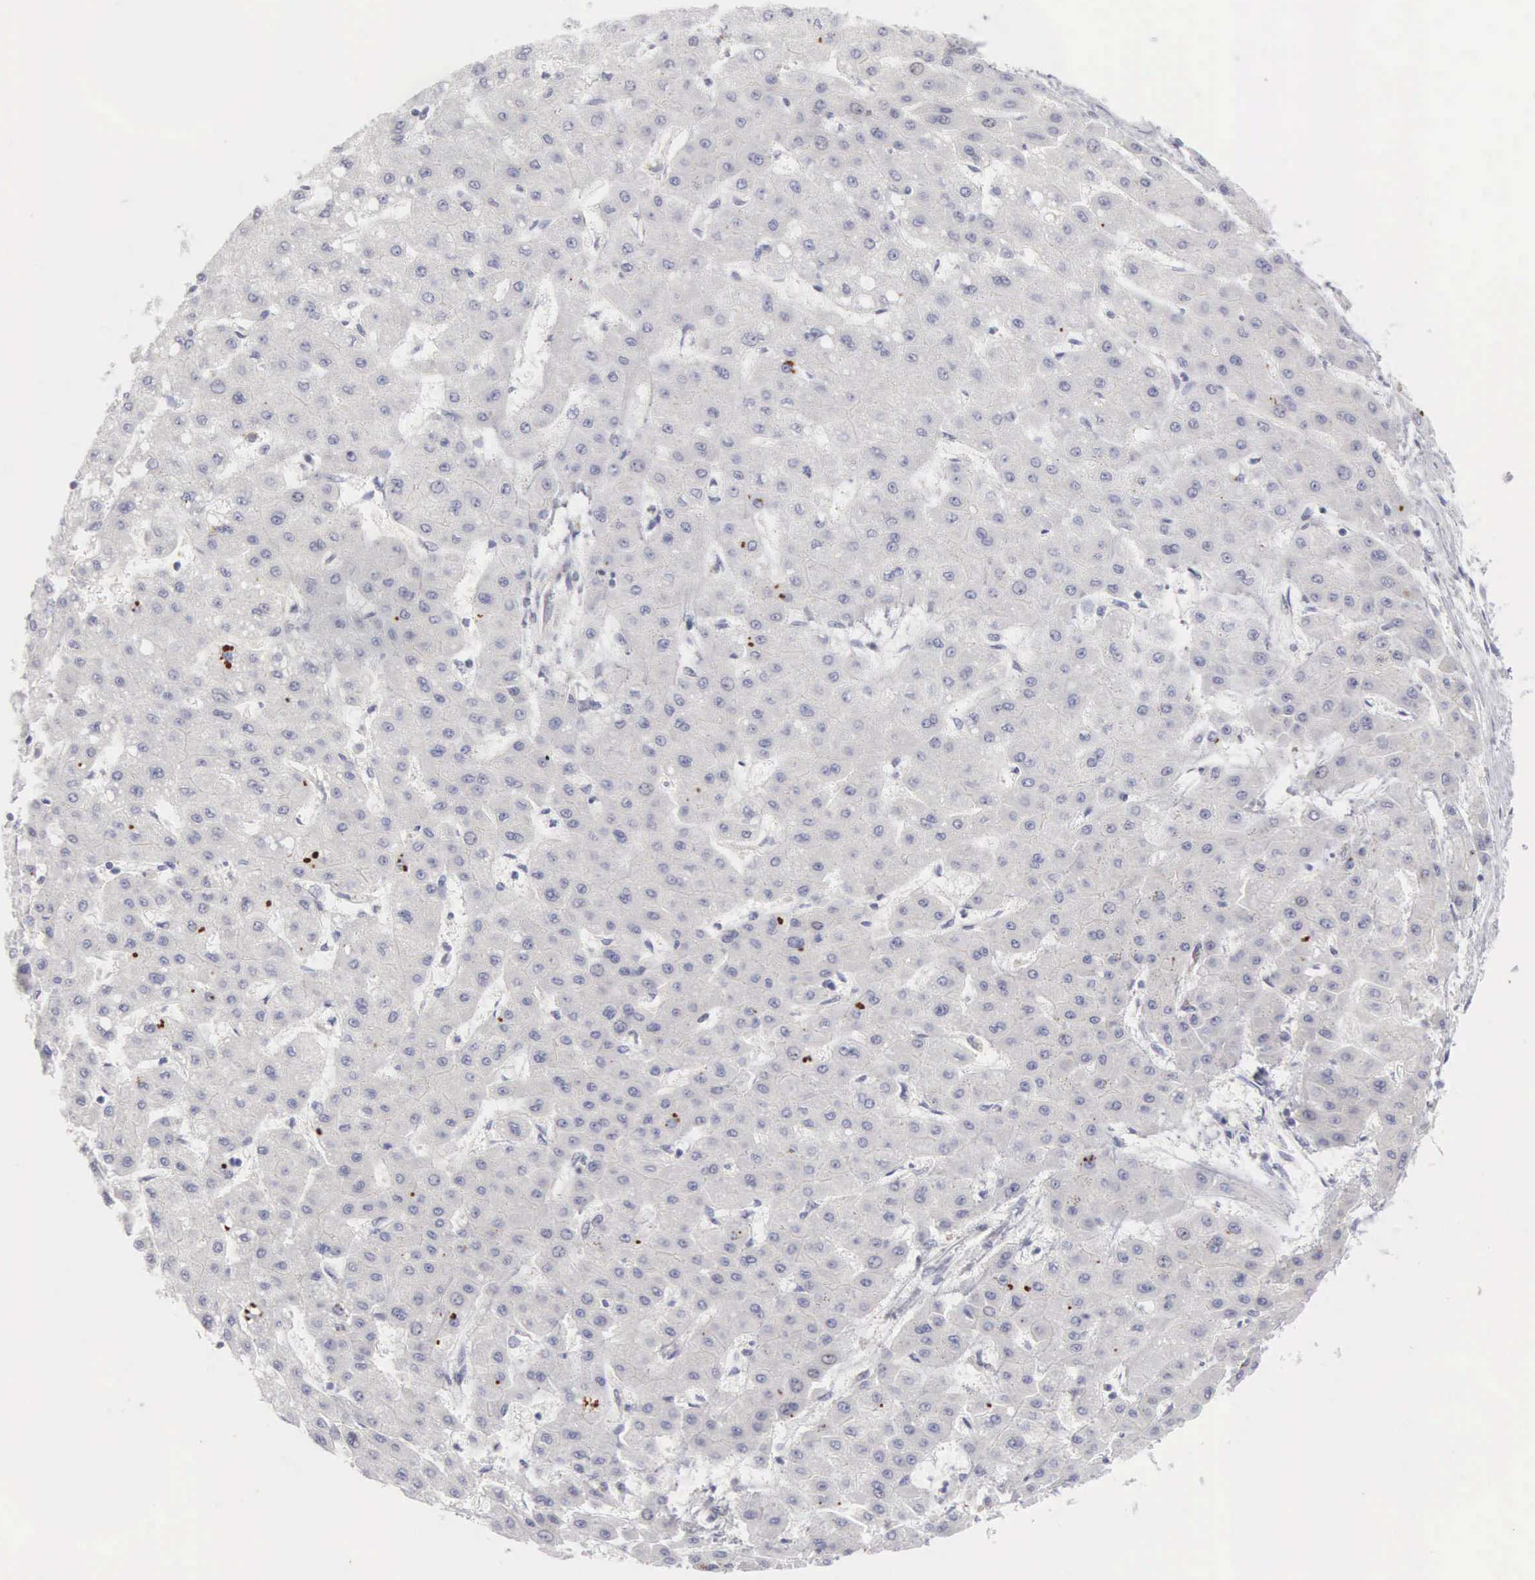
{"staining": {"intensity": "negative", "quantity": "none", "location": "none"}, "tissue": "liver cancer", "cell_type": "Tumor cells", "image_type": "cancer", "snomed": [{"axis": "morphology", "description": "Carcinoma, Hepatocellular, NOS"}, {"axis": "topography", "description": "Liver"}], "caption": "A photomicrograph of human liver cancer is negative for staining in tumor cells. (Stains: DAB immunohistochemistry (IHC) with hematoxylin counter stain, Microscopy: brightfield microscopy at high magnification).", "gene": "RBPJ", "patient": {"sex": "female", "age": 52}}